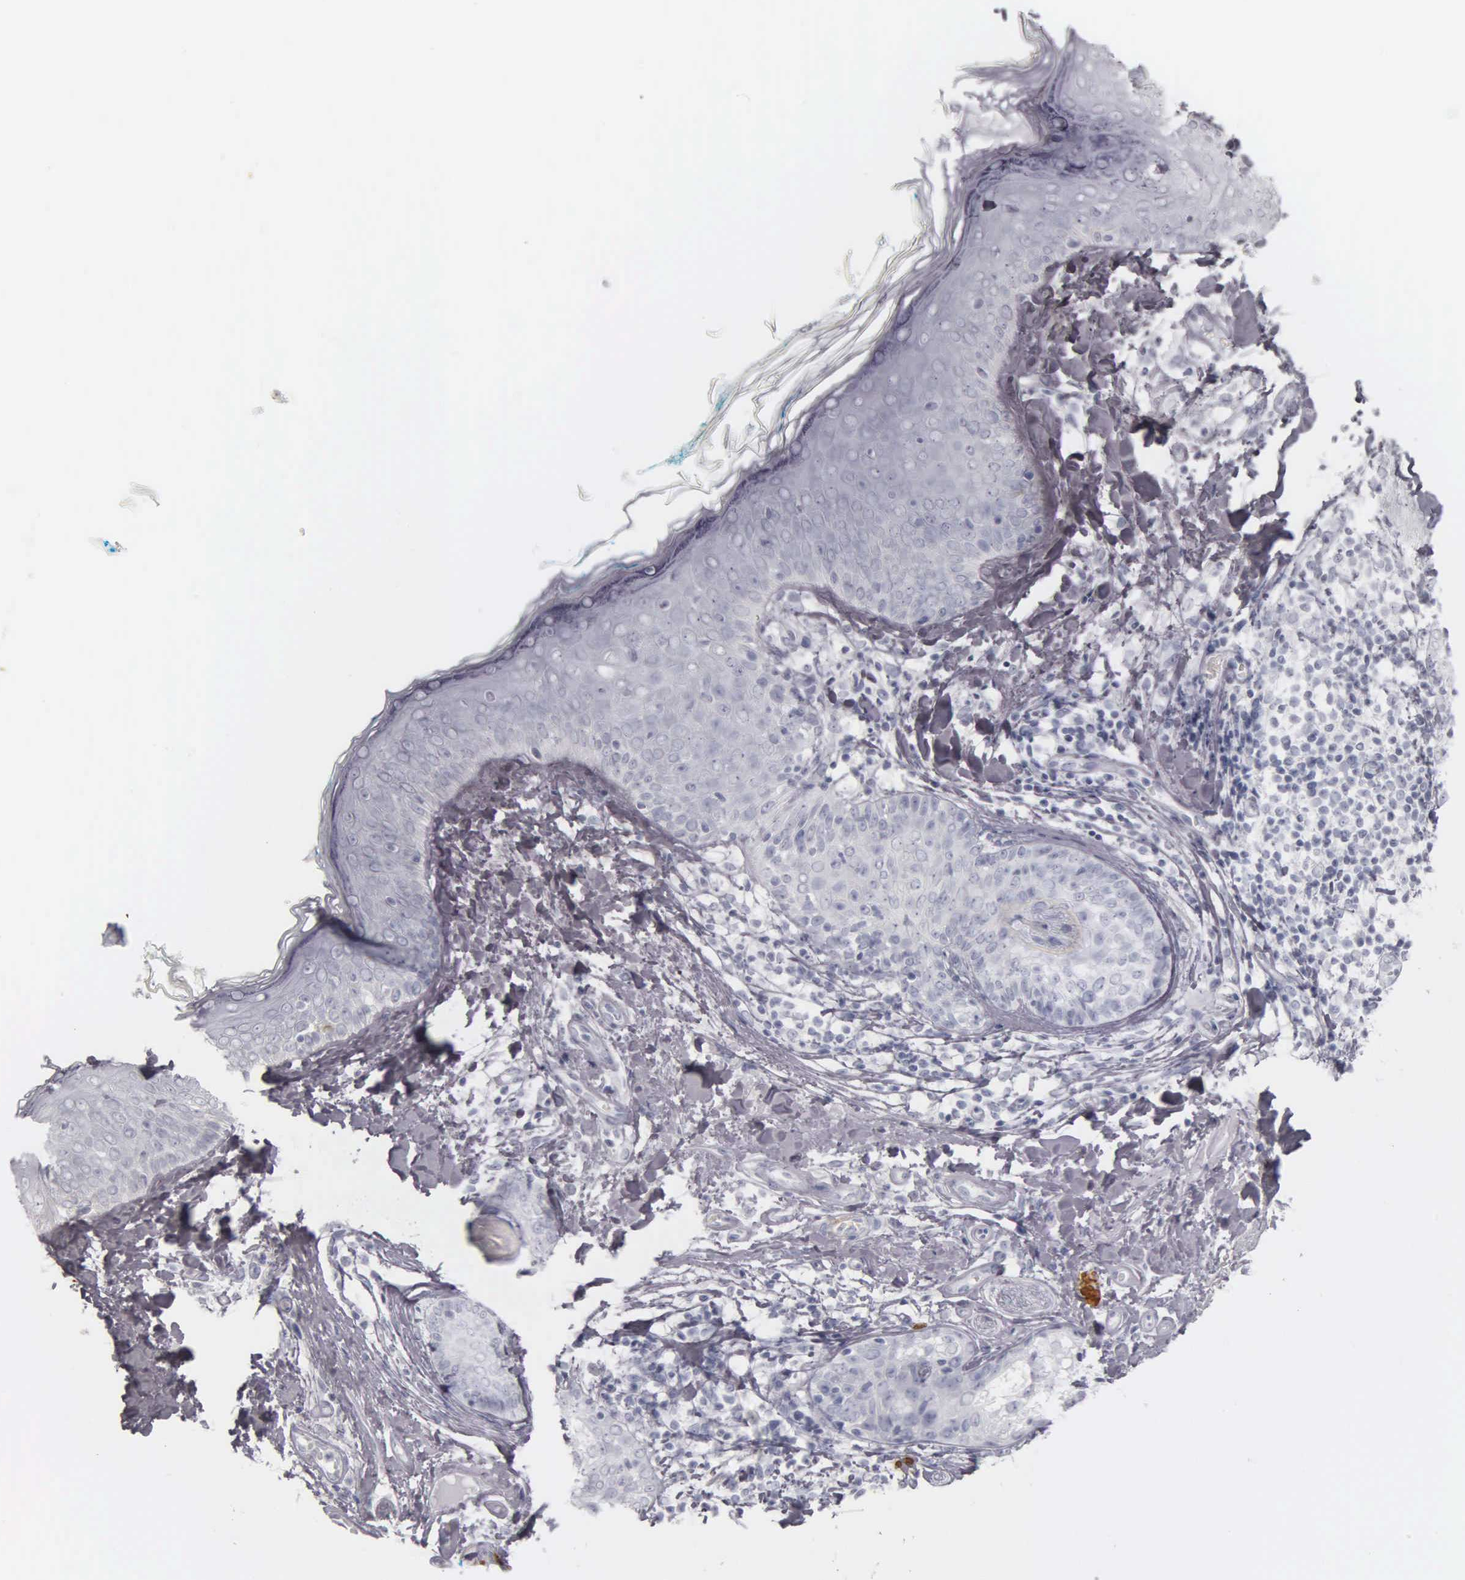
{"staining": {"intensity": "negative", "quantity": "none", "location": "none"}, "tissue": "skin", "cell_type": "Fibroblasts", "image_type": "normal", "snomed": [{"axis": "morphology", "description": "Normal tissue, NOS"}, {"axis": "topography", "description": "Skin"}], "caption": "Immunohistochemistry (IHC) micrograph of benign human skin stained for a protein (brown), which shows no staining in fibroblasts.", "gene": "DES", "patient": {"sex": "male", "age": 86}}